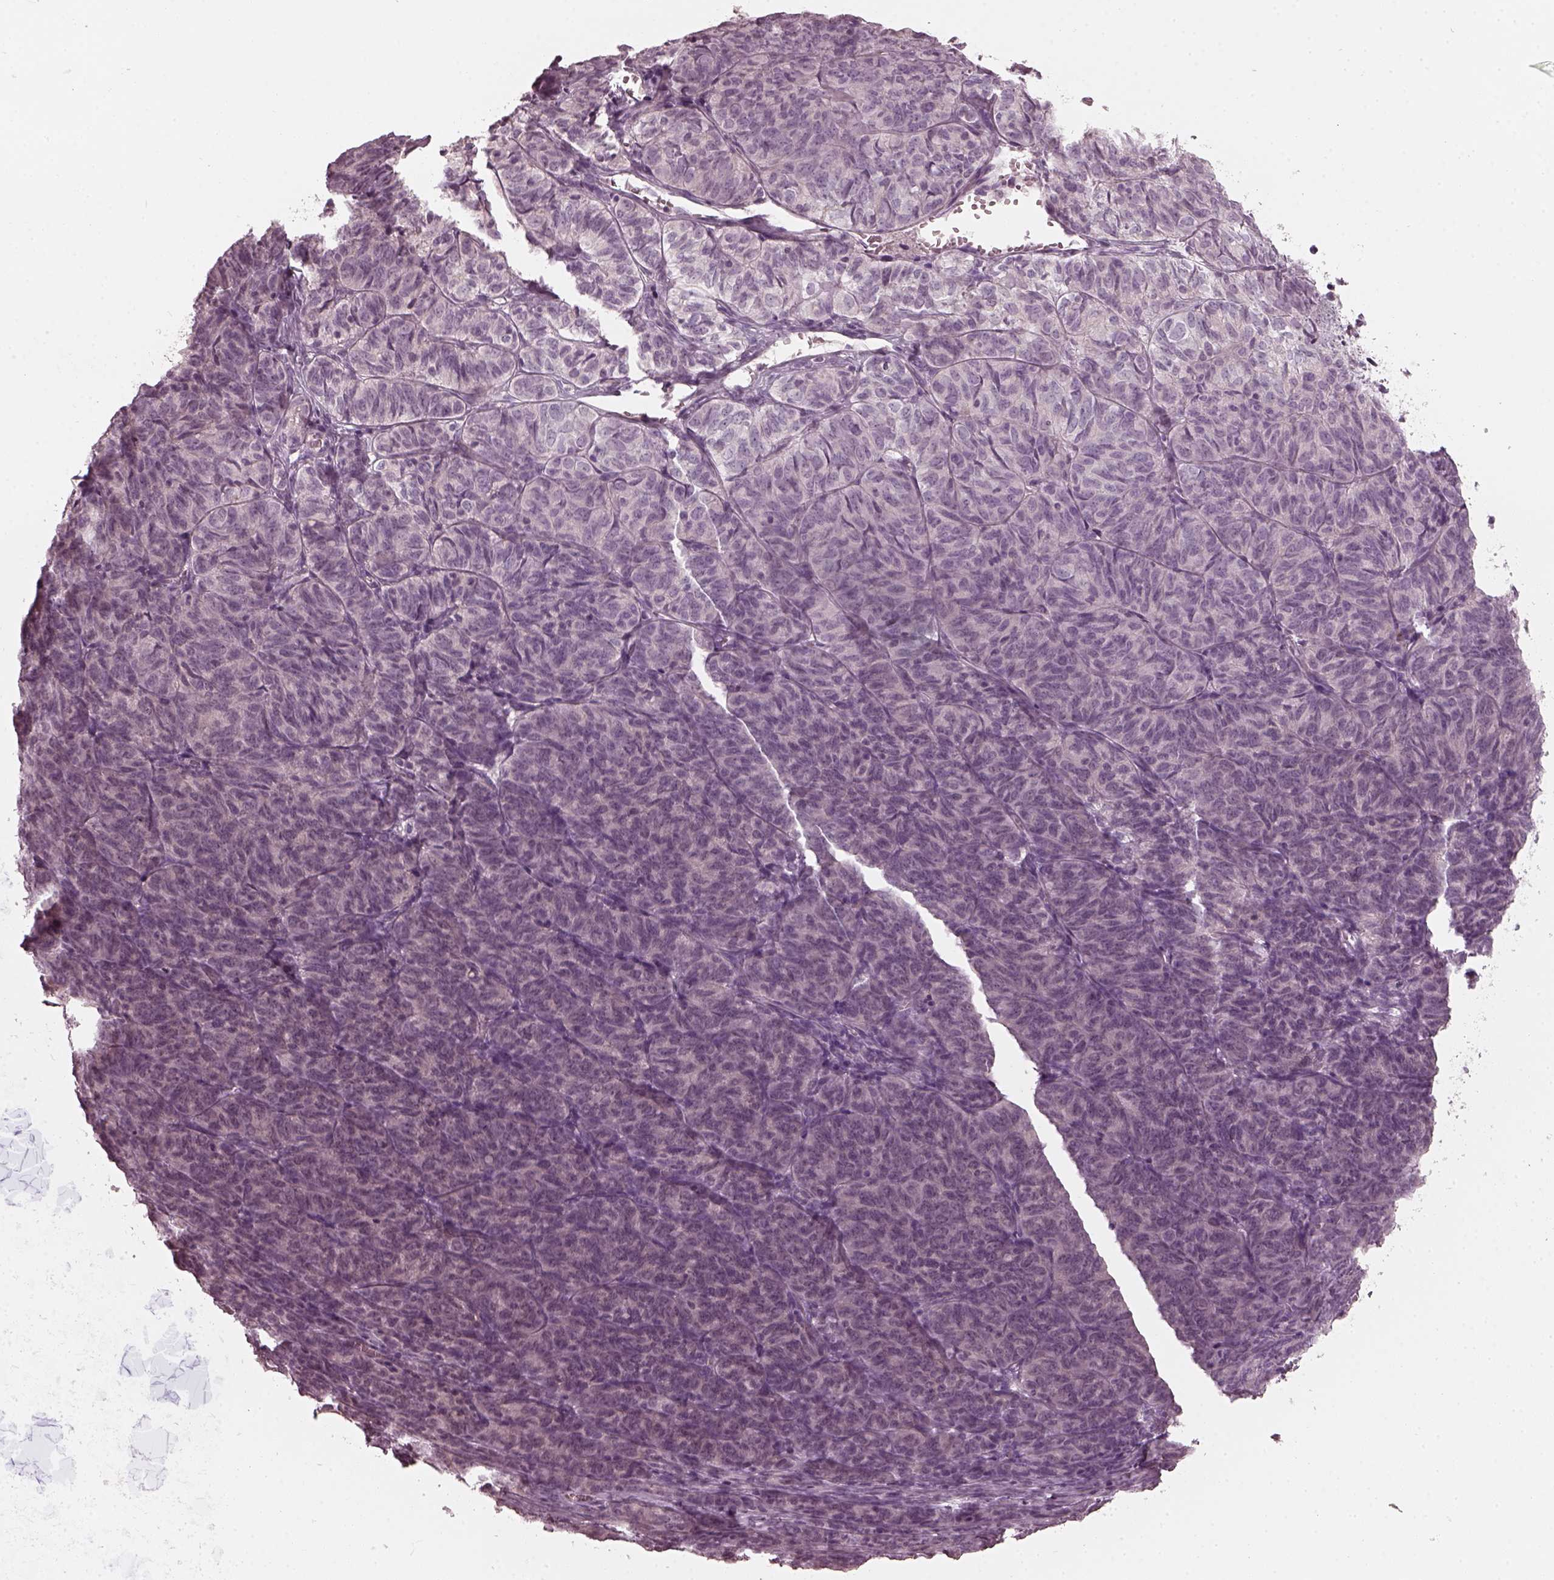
{"staining": {"intensity": "negative", "quantity": "none", "location": "none"}, "tissue": "ovarian cancer", "cell_type": "Tumor cells", "image_type": "cancer", "snomed": [{"axis": "morphology", "description": "Carcinoma, endometroid"}, {"axis": "topography", "description": "Ovary"}], "caption": "A high-resolution image shows immunohistochemistry (IHC) staining of ovarian cancer (endometroid carcinoma), which demonstrates no significant positivity in tumor cells. (DAB (3,3'-diaminobenzidine) IHC with hematoxylin counter stain).", "gene": "CHIT1", "patient": {"sex": "female", "age": 80}}